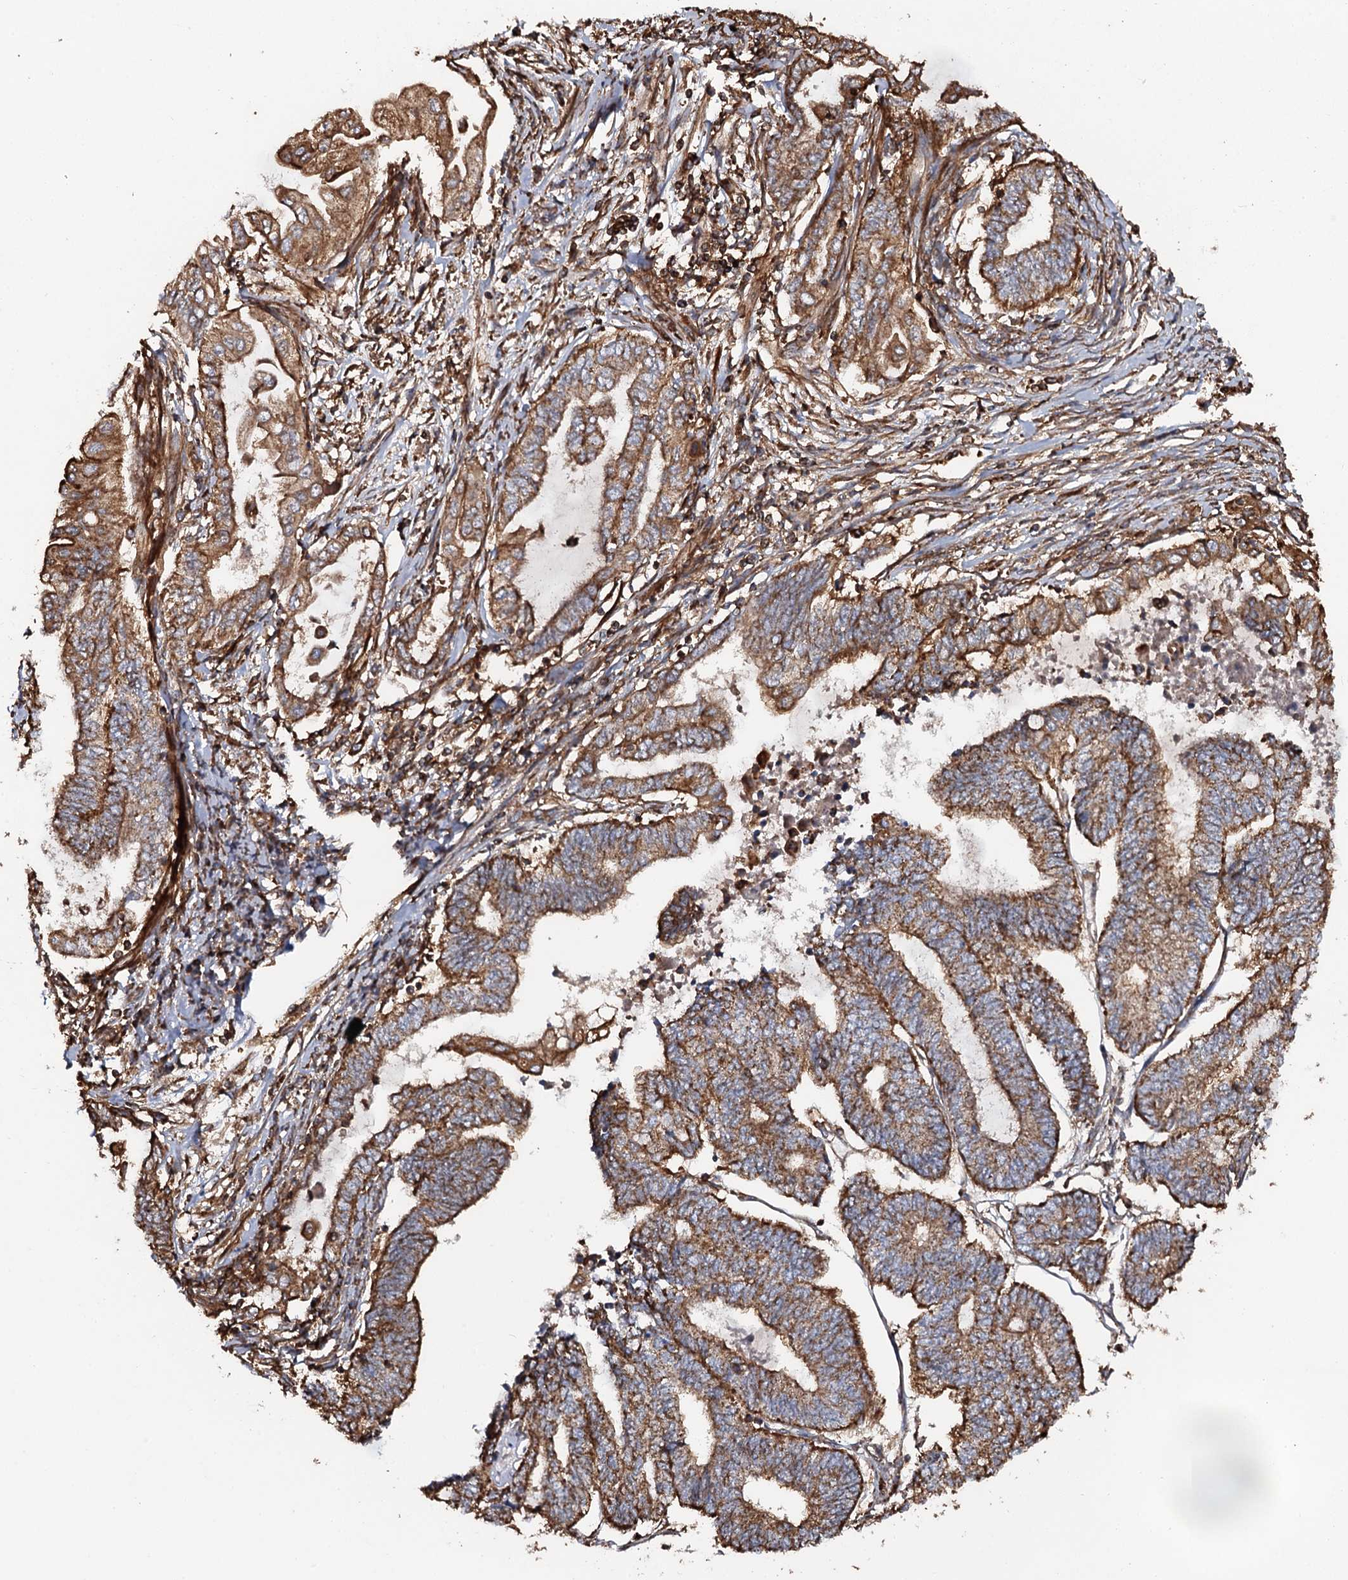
{"staining": {"intensity": "moderate", "quantity": ">75%", "location": "cytoplasmic/membranous"}, "tissue": "endometrial cancer", "cell_type": "Tumor cells", "image_type": "cancer", "snomed": [{"axis": "morphology", "description": "Adenocarcinoma, NOS"}, {"axis": "topography", "description": "Uterus"}, {"axis": "topography", "description": "Endometrium"}], "caption": "The micrograph exhibits immunohistochemical staining of endometrial cancer. There is moderate cytoplasmic/membranous expression is present in about >75% of tumor cells. (Brightfield microscopy of DAB IHC at high magnification).", "gene": "VWA8", "patient": {"sex": "female", "age": 70}}